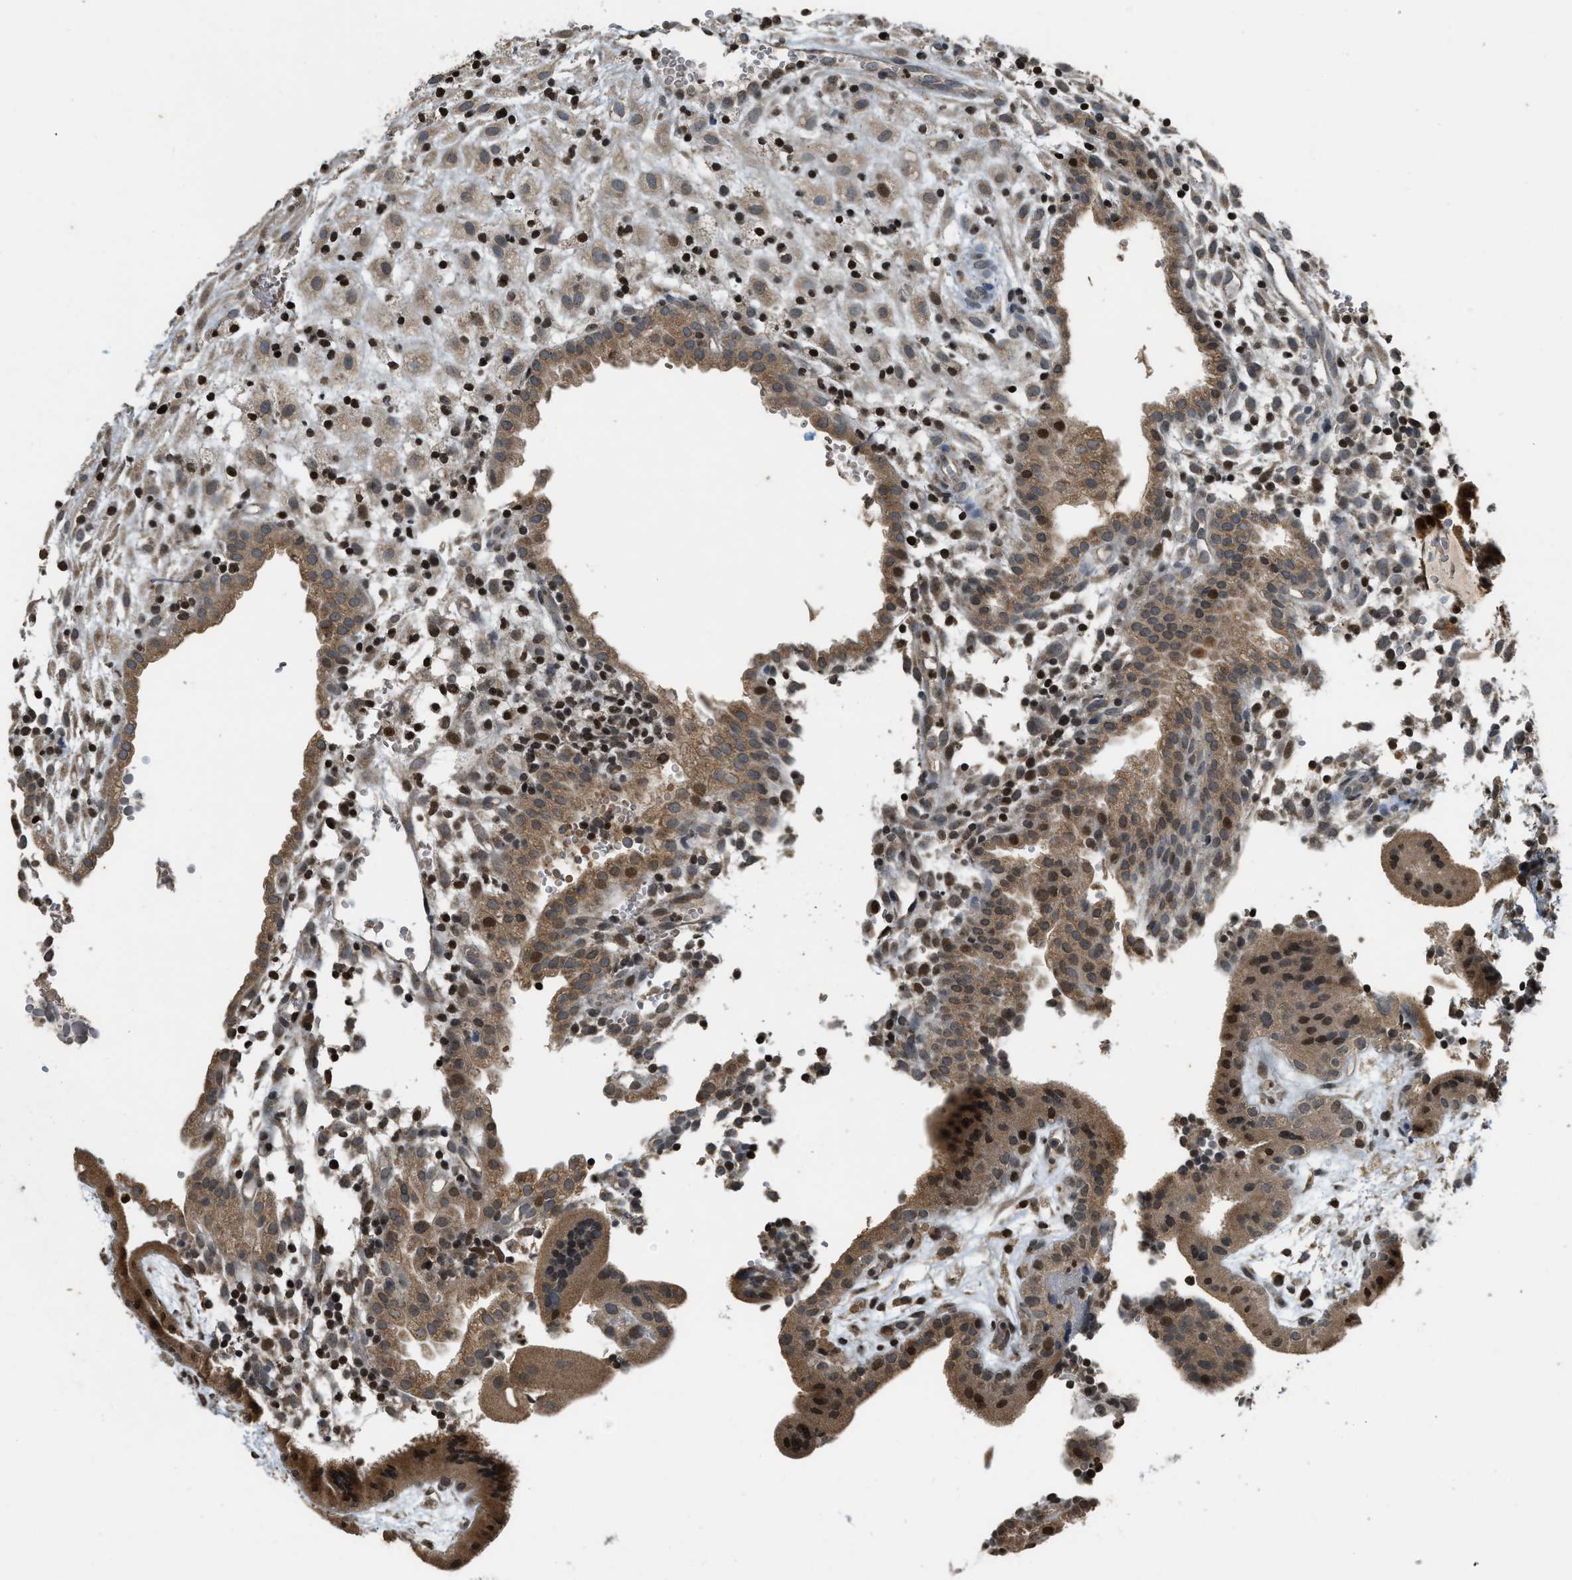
{"staining": {"intensity": "moderate", "quantity": "<25%", "location": "cytoplasmic/membranous,nuclear"}, "tissue": "placenta", "cell_type": "Decidual cells", "image_type": "normal", "snomed": [{"axis": "morphology", "description": "Normal tissue, NOS"}, {"axis": "topography", "description": "Placenta"}], "caption": "IHC photomicrograph of benign human placenta stained for a protein (brown), which exhibits low levels of moderate cytoplasmic/membranous,nuclear positivity in about <25% of decidual cells.", "gene": "SIAH1", "patient": {"sex": "female", "age": 18}}